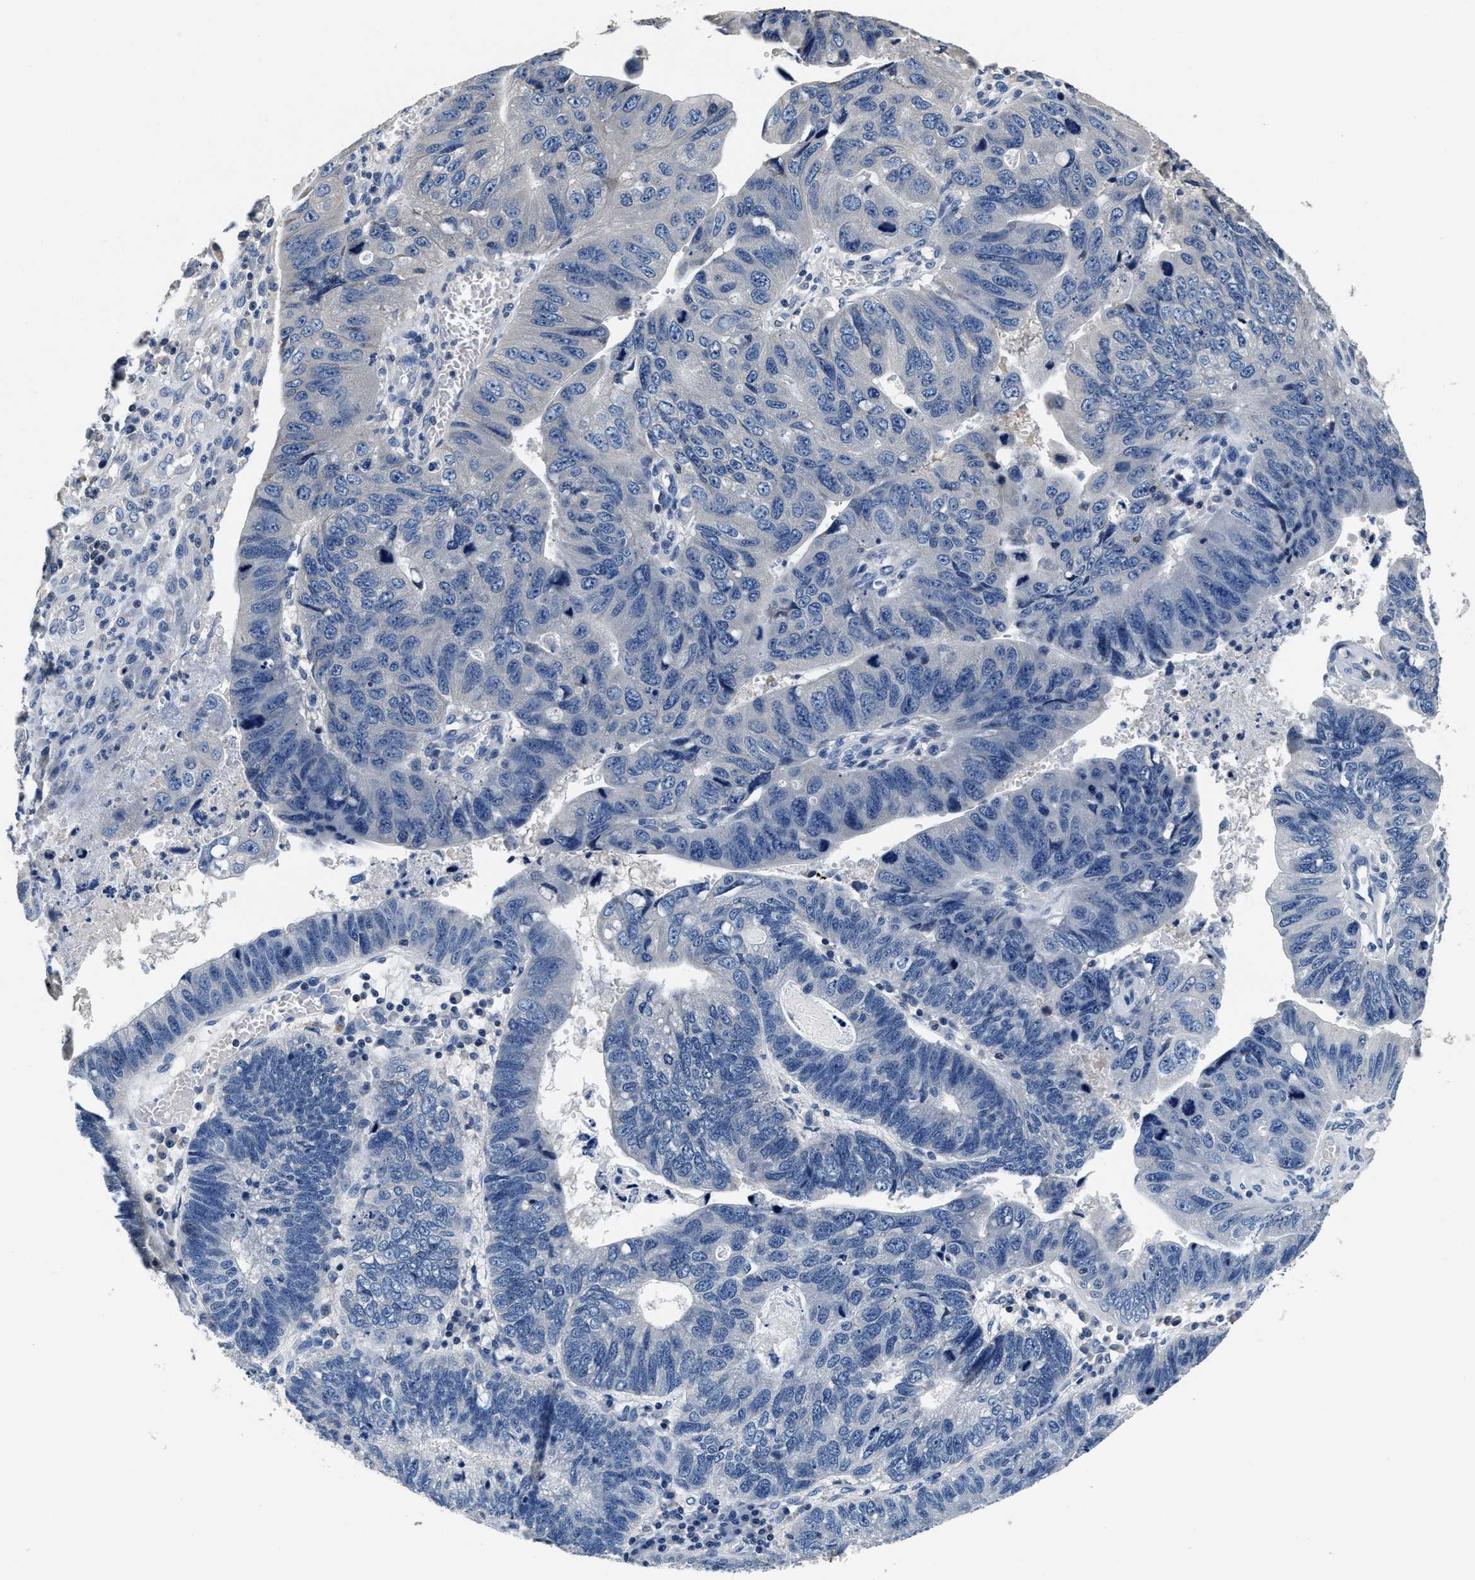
{"staining": {"intensity": "negative", "quantity": "none", "location": "none"}, "tissue": "stomach cancer", "cell_type": "Tumor cells", "image_type": "cancer", "snomed": [{"axis": "morphology", "description": "Adenocarcinoma, NOS"}, {"axis": "topography", "description": "Stomach"}], "caption": "Immunohistochemistry histopathology image of adenocarcinoma (stomach) stained for a protein (brown), which displays no staining in tumor cells. The staining is performed using DAB brown chromogen with nuclei counter-stained in using hematoxylin.", "gene": "ANKIB1", "patient": {"sex": "male", "age": 59}}